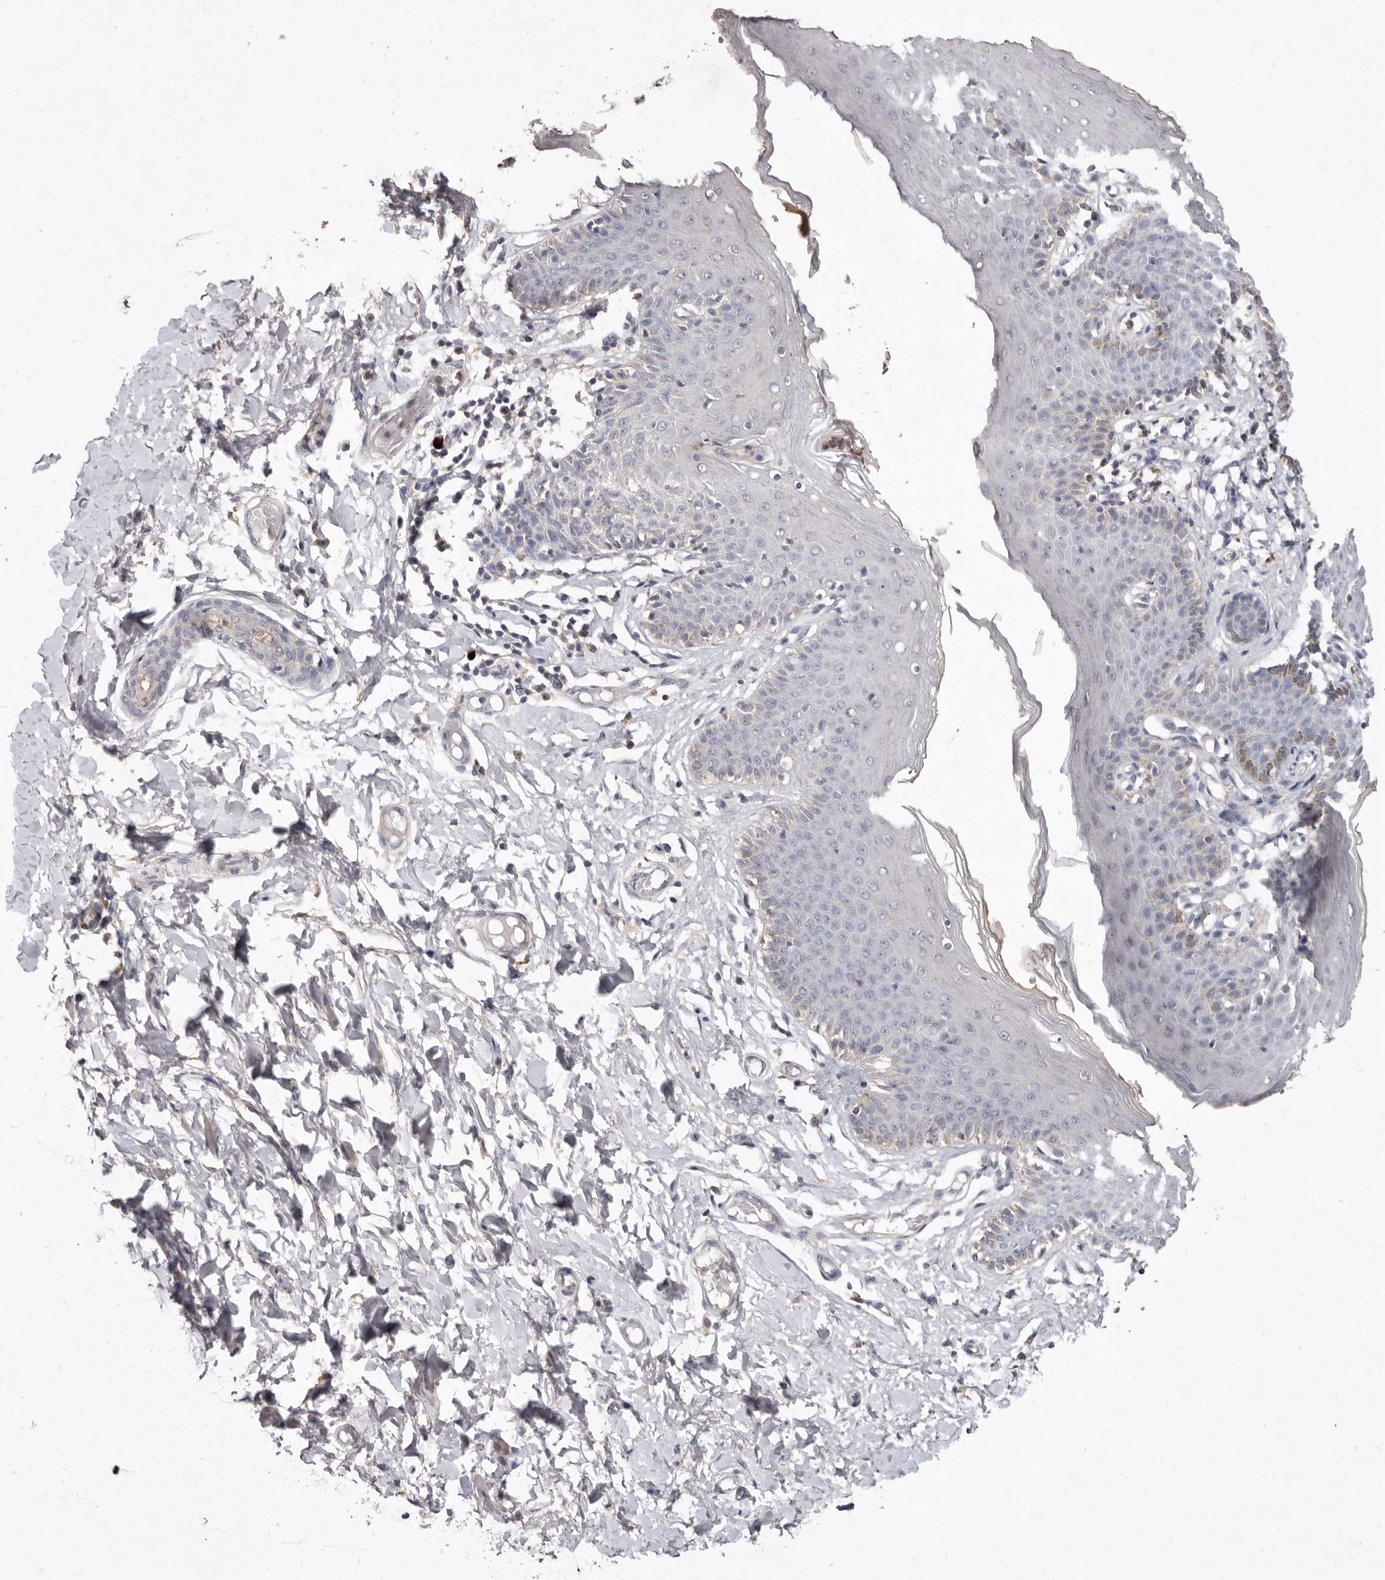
{"staining": {"intensity": "weak", "quantity": "<25%", "location": "cytoplasmic/membranous"}, "tissue": "skin", "cell_type": "Epidermal cells", "image_type": "normal", "snomed": [{"axis": "morphology", "description": "Normal tissue, NOS"}, {"axis": "topography", "description": "Vulva"}], "caption": "A micrograph of human skin is negative for staining in epidermal cells. Nuclei are stained in blue.", "gene": "EDEM1", "patient": {"sex": "female", "age": 66}}